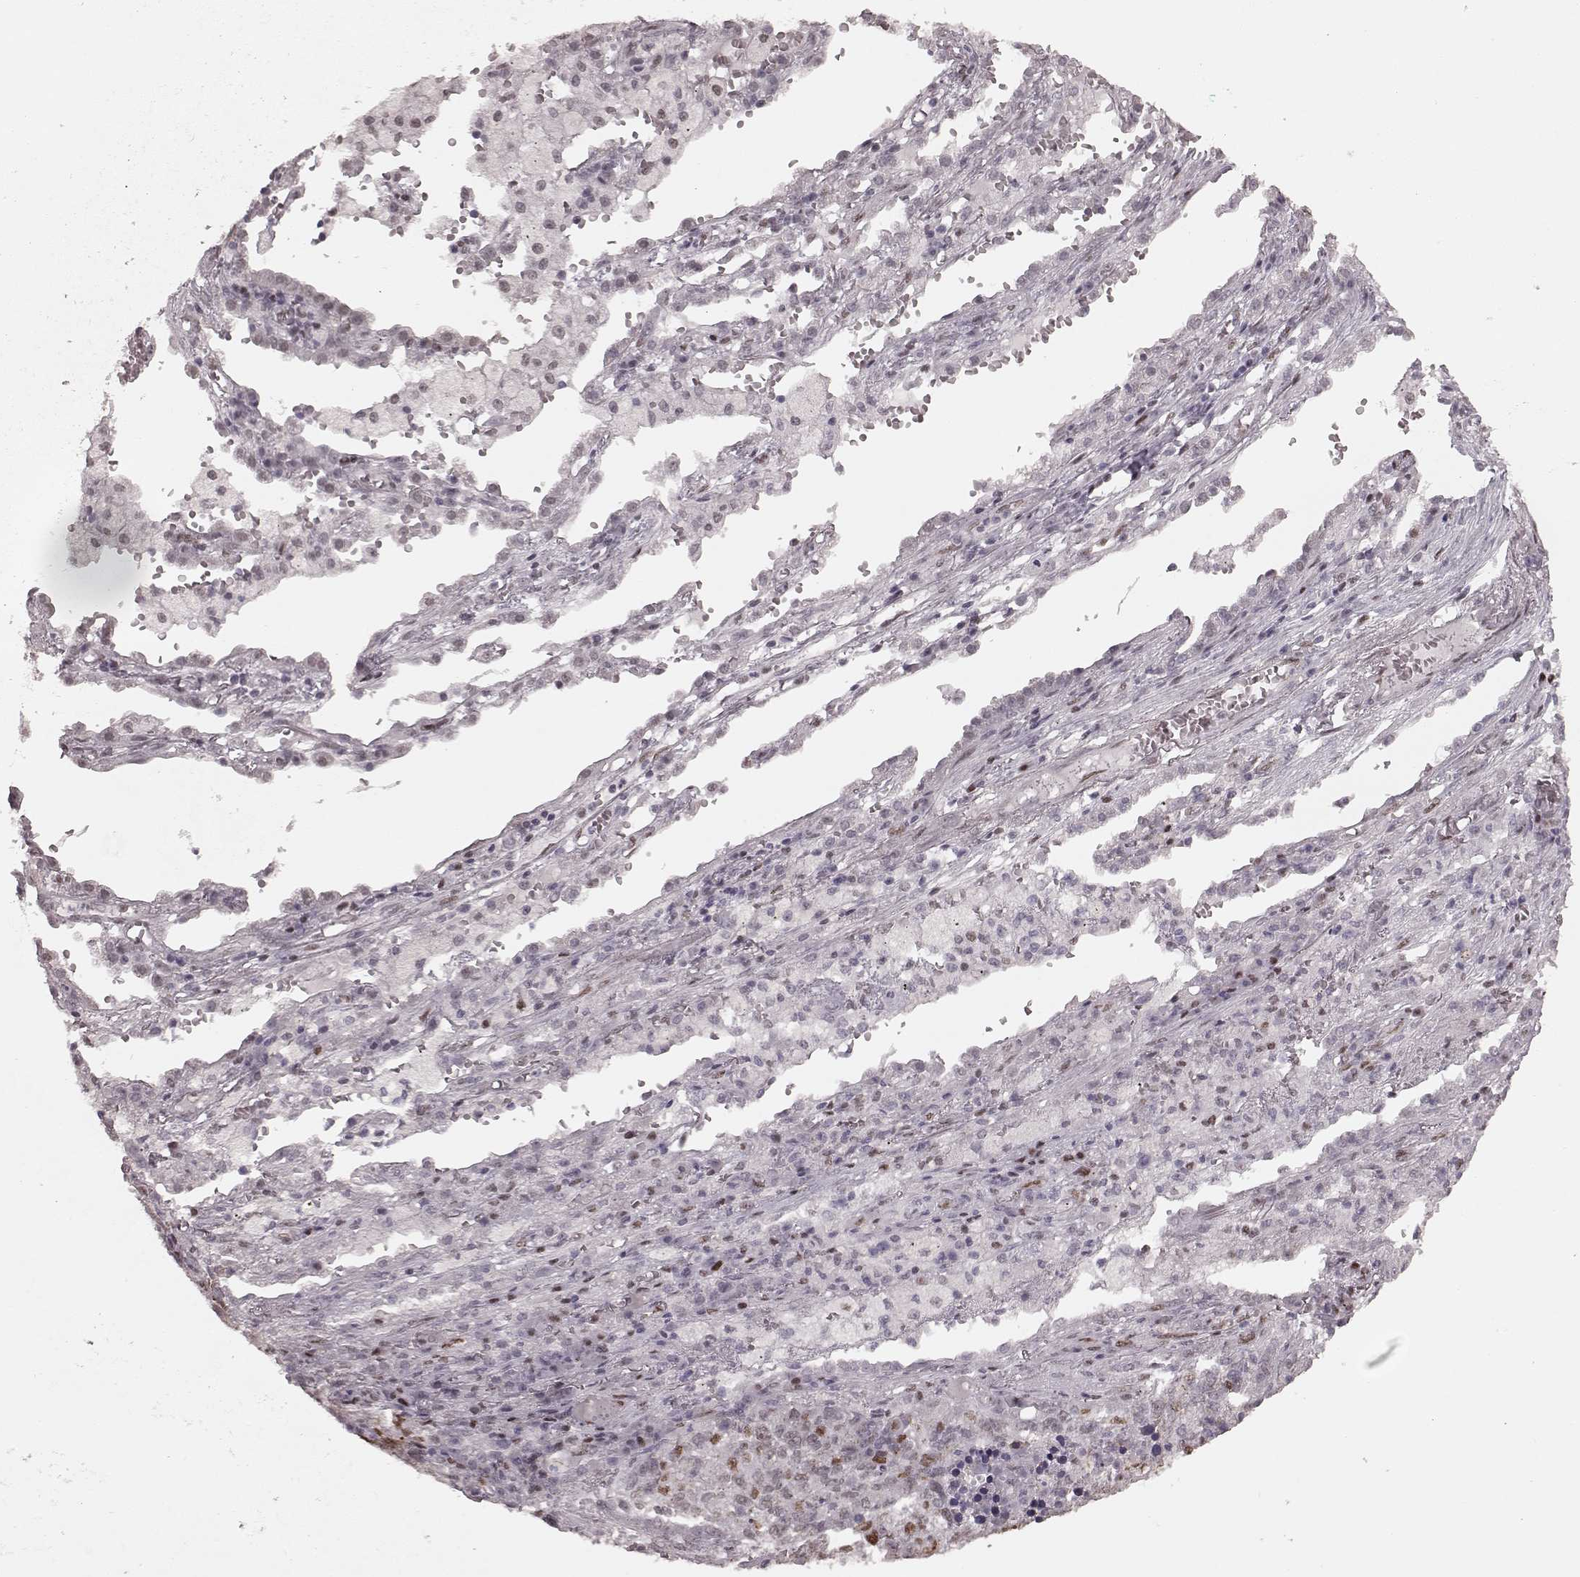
{"staining": {"intensity": "weak", "quantity": ">75%", "location": "nuclear"}, "tissue": "lung cancer", "cell_type": "Tumor cells", "image_type": "cancer", "snomed": [{"axis": "morphology", "description": "Adenocarcinoma, NOS"}, {"axis": "topography", "description": "Lung"}], "caption": "Lung cancer (adenocarcinoma) stained with IHC reveals weak nuclear expression in about >75% of tumor cells.", "gene": "NR2C1", "patient": {"sex": "male", "age": 57}}